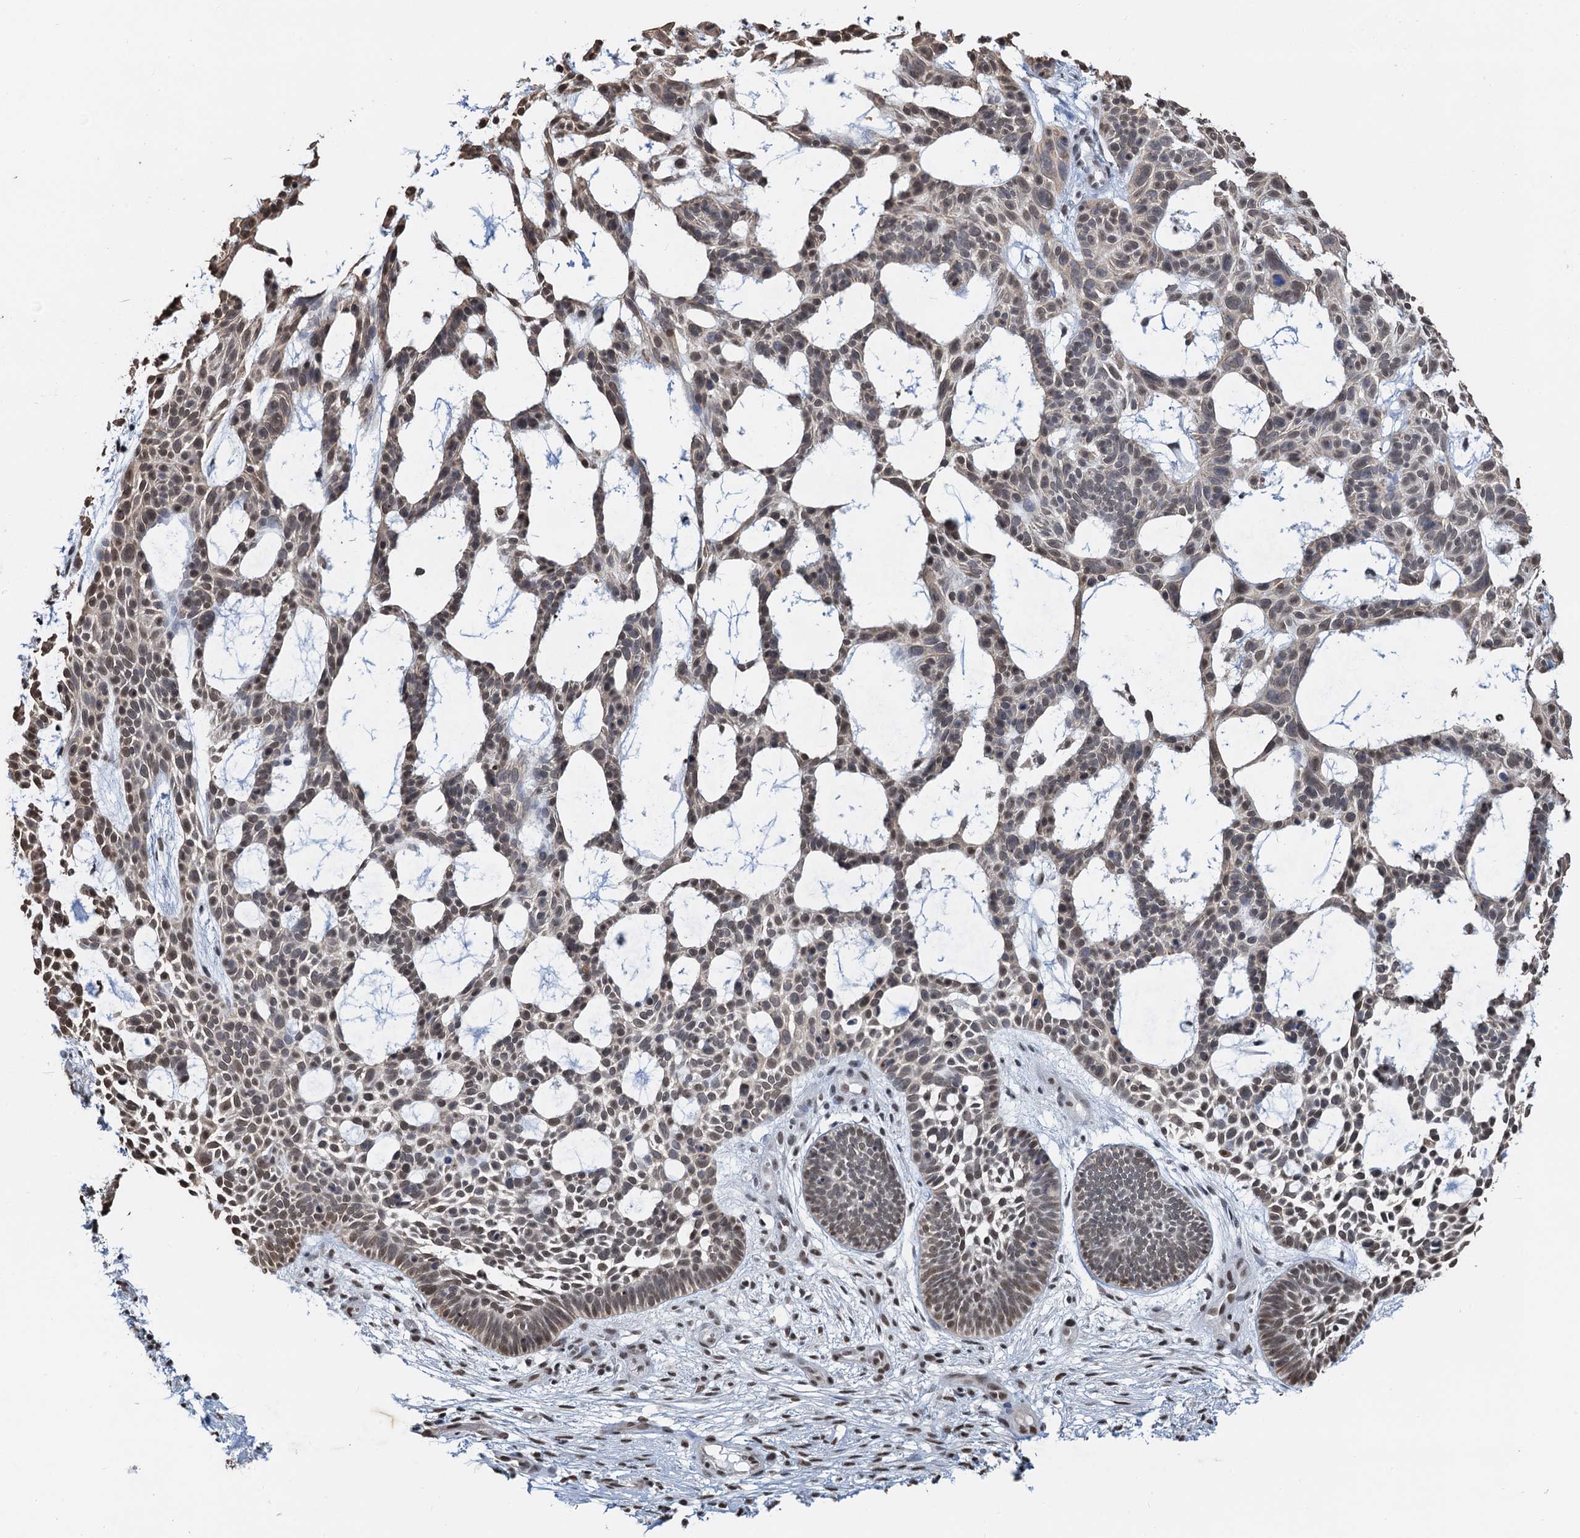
{"staining": {"intensity": "weak", "quantity": "25%-75%", "location": "nuclear"}, "tissue": "skin cancer", "cell_type": "Tumor cells", "image_type": "cancer", "snomed": [{"axis": "morphology", "description": "Basal cell carcinoma"}, {"axis": "topography", "description": "Skin"}], "caption": "Brown immunohistochemical staining in skin basal cell carcinoma demonstrates weak nuclear staining in approximately 25%-75% of tumor cells.", "gene": "ZNF609", "patient": {"sex": "male", "age": 89}}